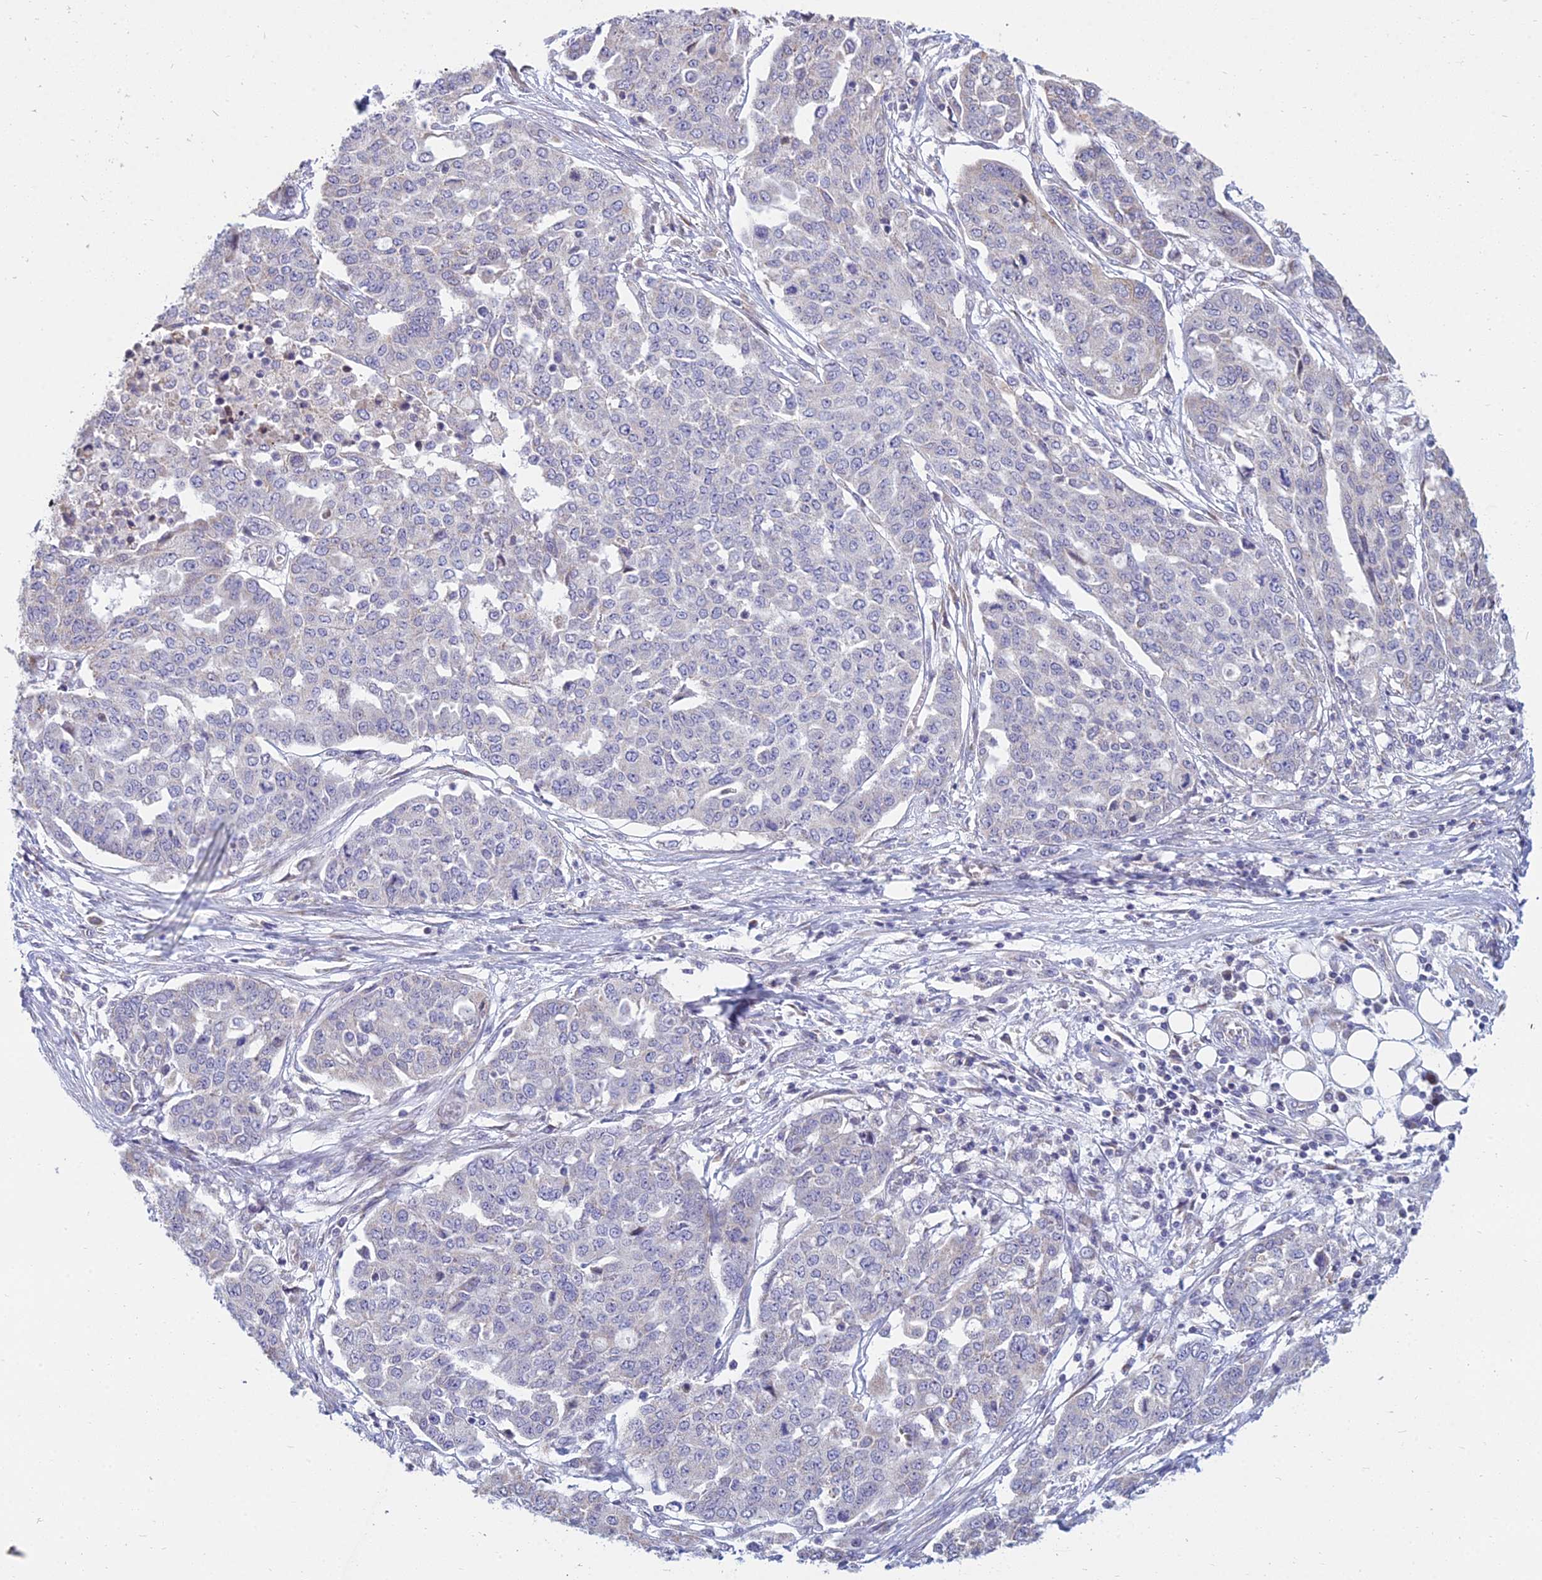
{"staining": {"intensity": "negative", "quantity": "none", "location": "none"}, "tissue": "ovarian cancer", "cell_type": "Tumor cells", "image_type": "cancer", "snomed": [{"axis": "morphology", "description": "Cystadenocarcinoma, serous, NOS"}, {"axis": "topography", "description": "Soft tissue"}, {"axis": "topography", "description": "Ovary"}], "caption": "The histopathology image shows no staining of tumor cells in ovarian cancer (serous cystadenocarcinoma). (Immunohistochemistry, brightfield microscopy, high magnification).", "gene": "CFAP206", "patient": {"sex": "female", "age": 57}}